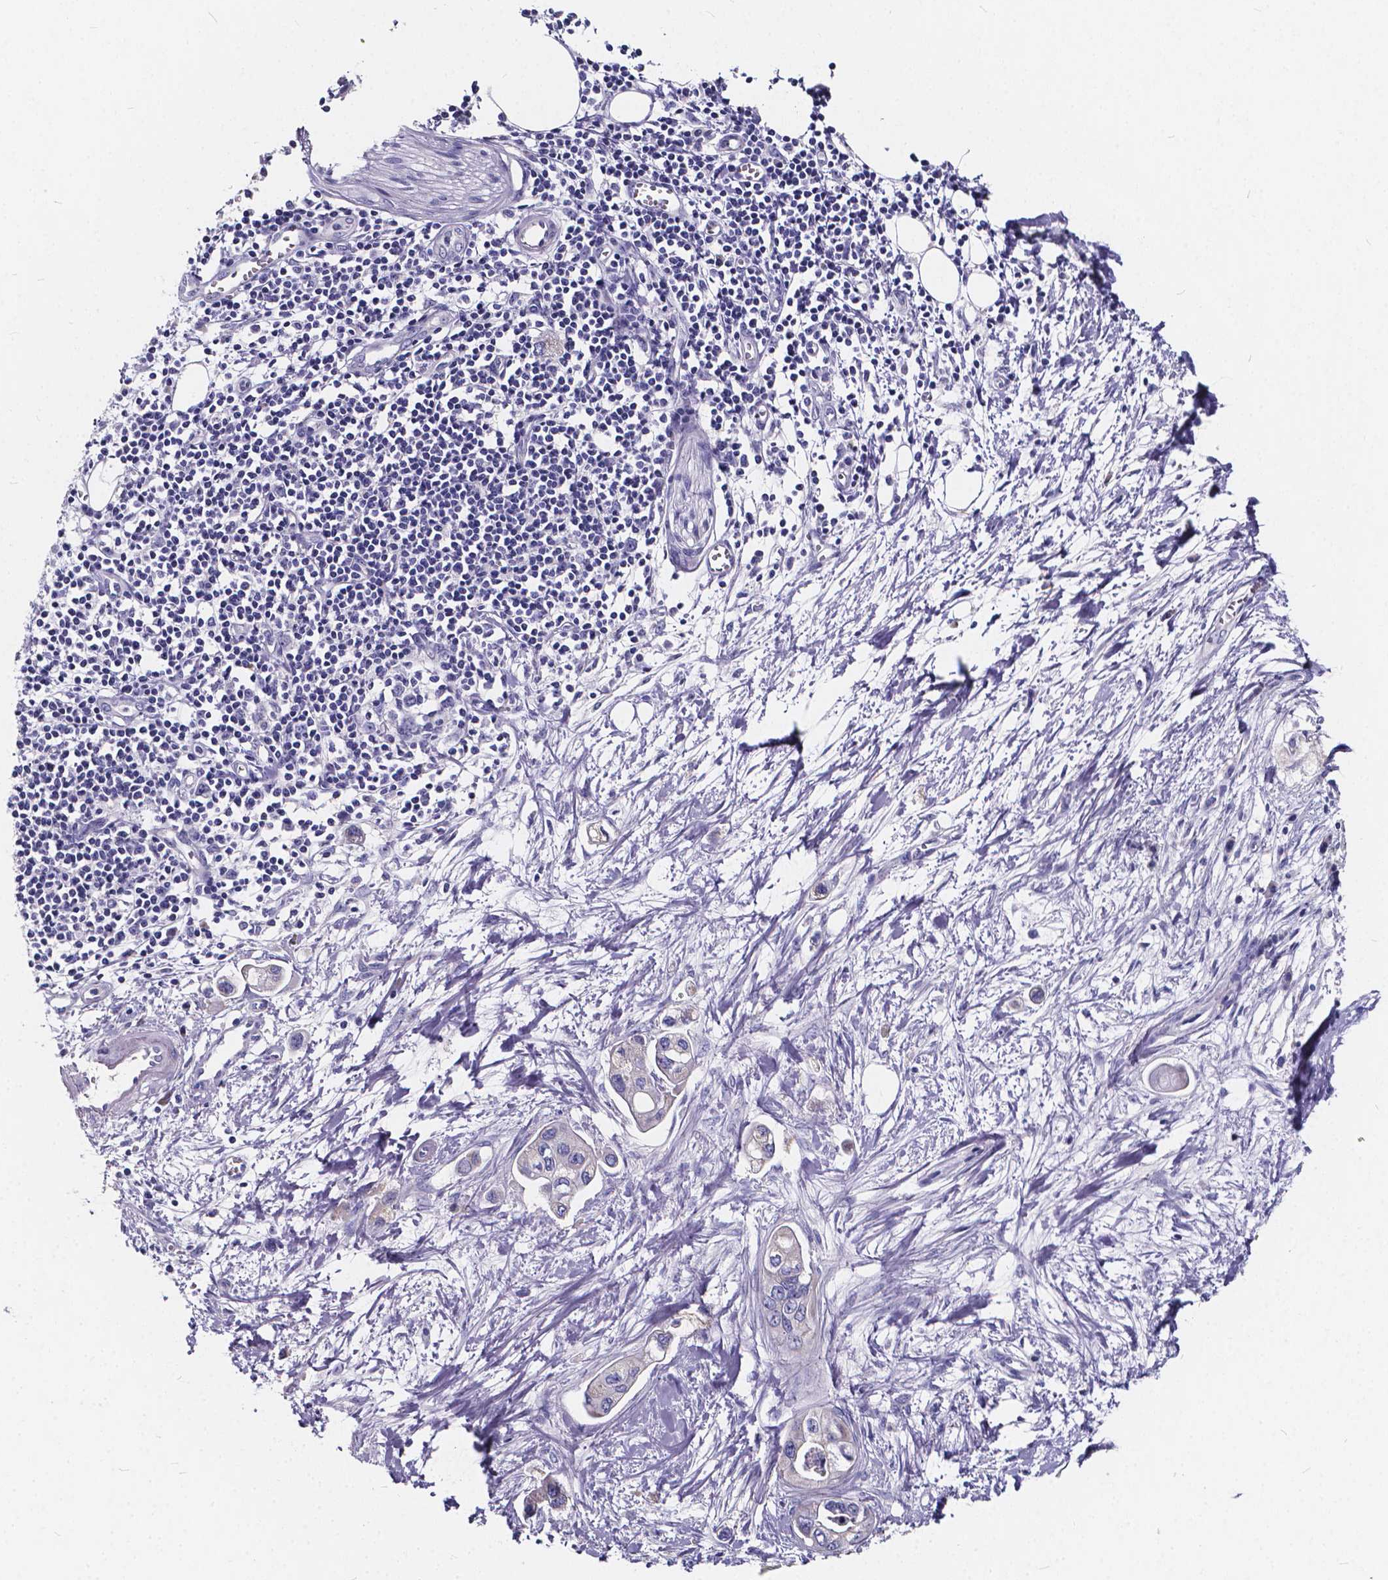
{"staining": {"intensity": "negative", "quantity": "none", "location": "none"}, "tissue": "pancreatic cancer", "cell_type": "Tumor cells", "image_type": "cancer", "snomed": [{"axis": "morphology", "description": "Adenocarcinoma, NOS"}, {"axis": "topography", "description": "Pancreas"}], "caption": "IHC image of neoplastic tissue: adenocarcinoma (pancreatic) stained with DAB shows no significant protein staining in tumor cells.", "gene": "SPEF2", "patient": {"sex": "male", "age": 60}}